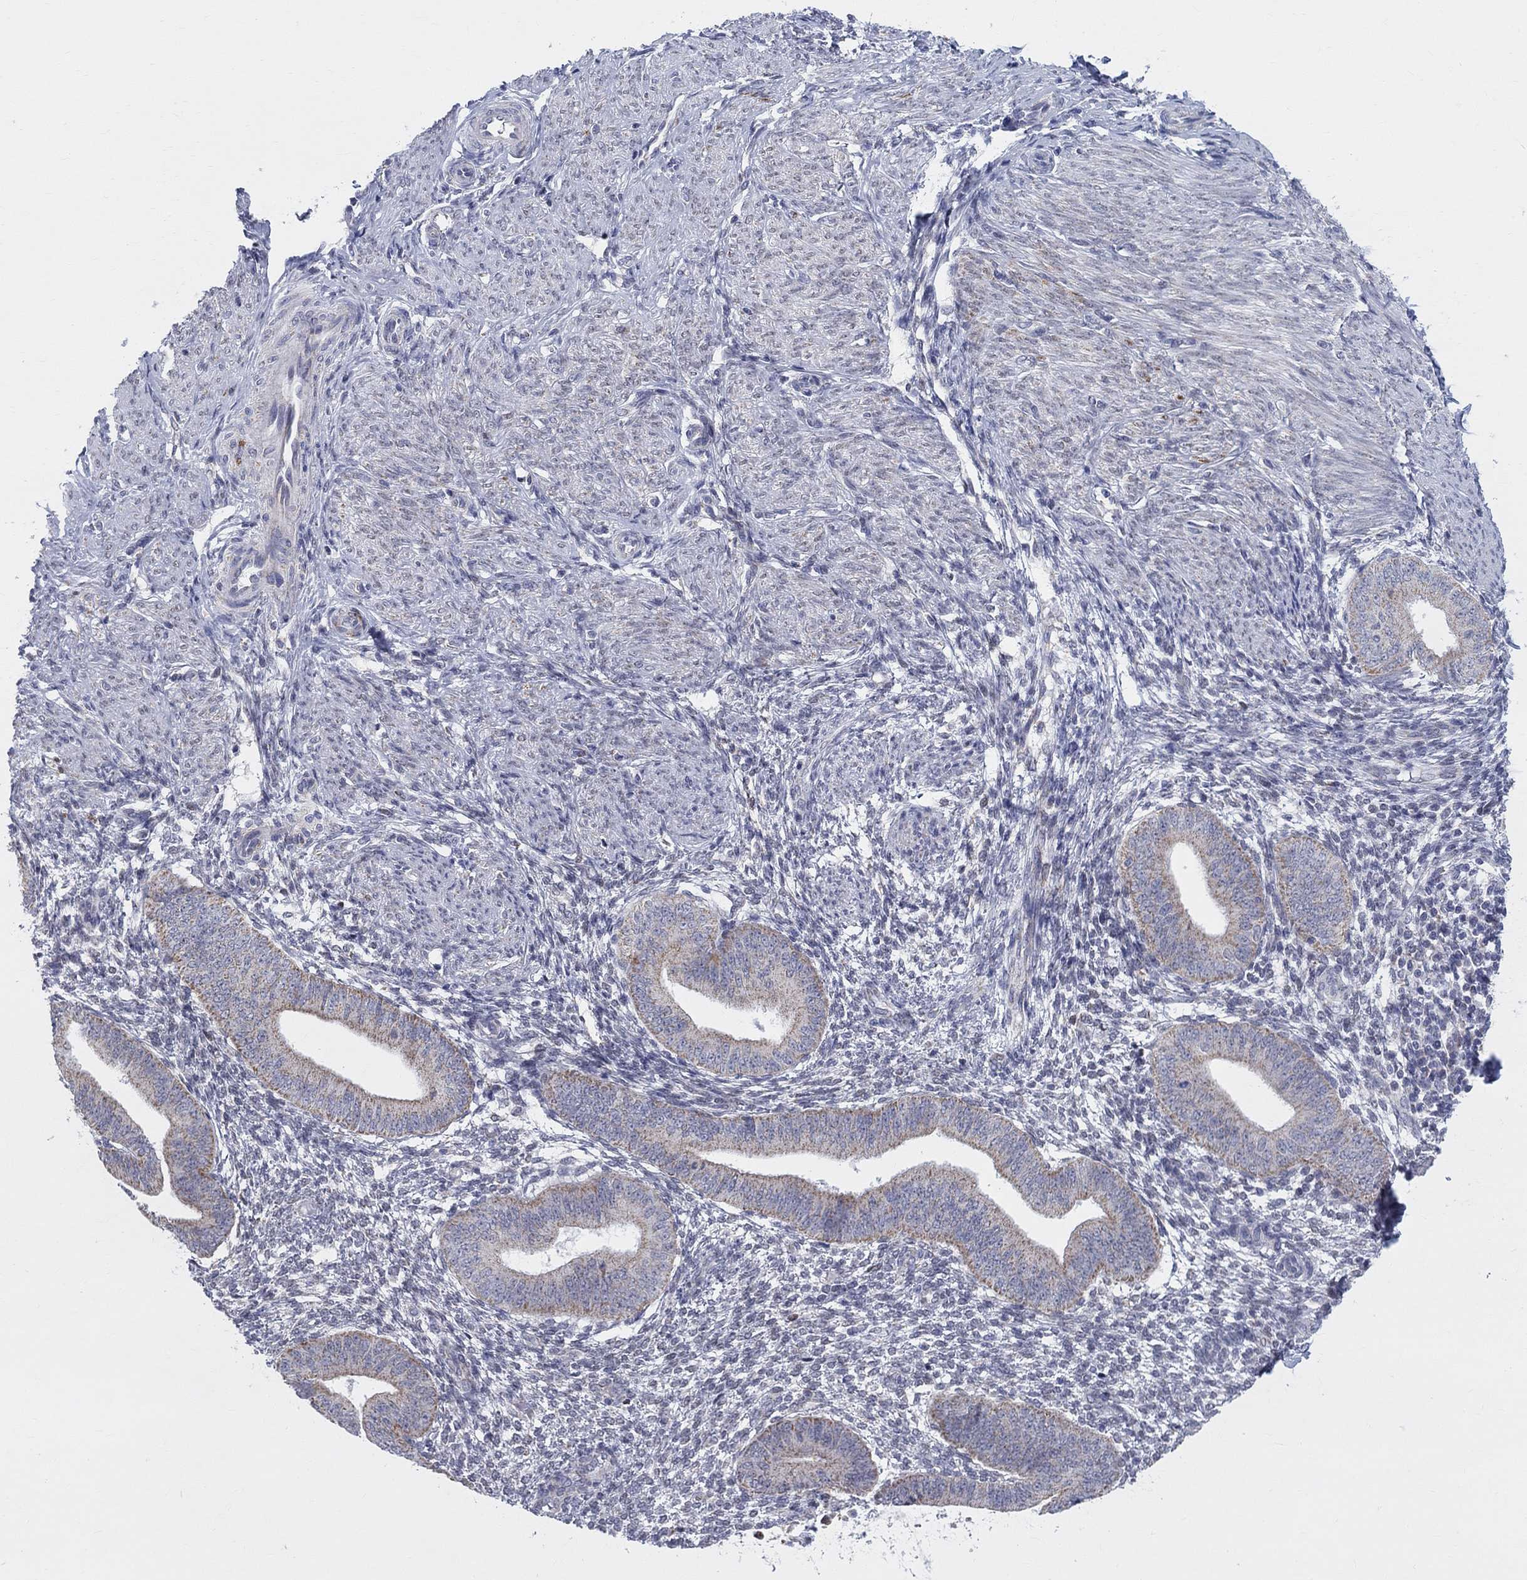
{"staining": {"intensity": "negative", "quantity": "none", "location": "none"}, "tissue": "endometrium", "cell_type": "Cells in endometrial stroma", "image_type": "normal", "snomed": [{"axis": "morphology", "description": "Normal tissue, NOS"}, {"axis": "topography", "description": "Endometrium"}], "caption": "Cells in endometrial stroma are negative for brown protein staining in normal endometrium. Brightfield microscopy of immunohistochemistry stained with DAB (brown) and hematoxylin (blue), captured at high magnification.", "gene": "KISS1R", "patient": {"sex": "female", "age": 47}}